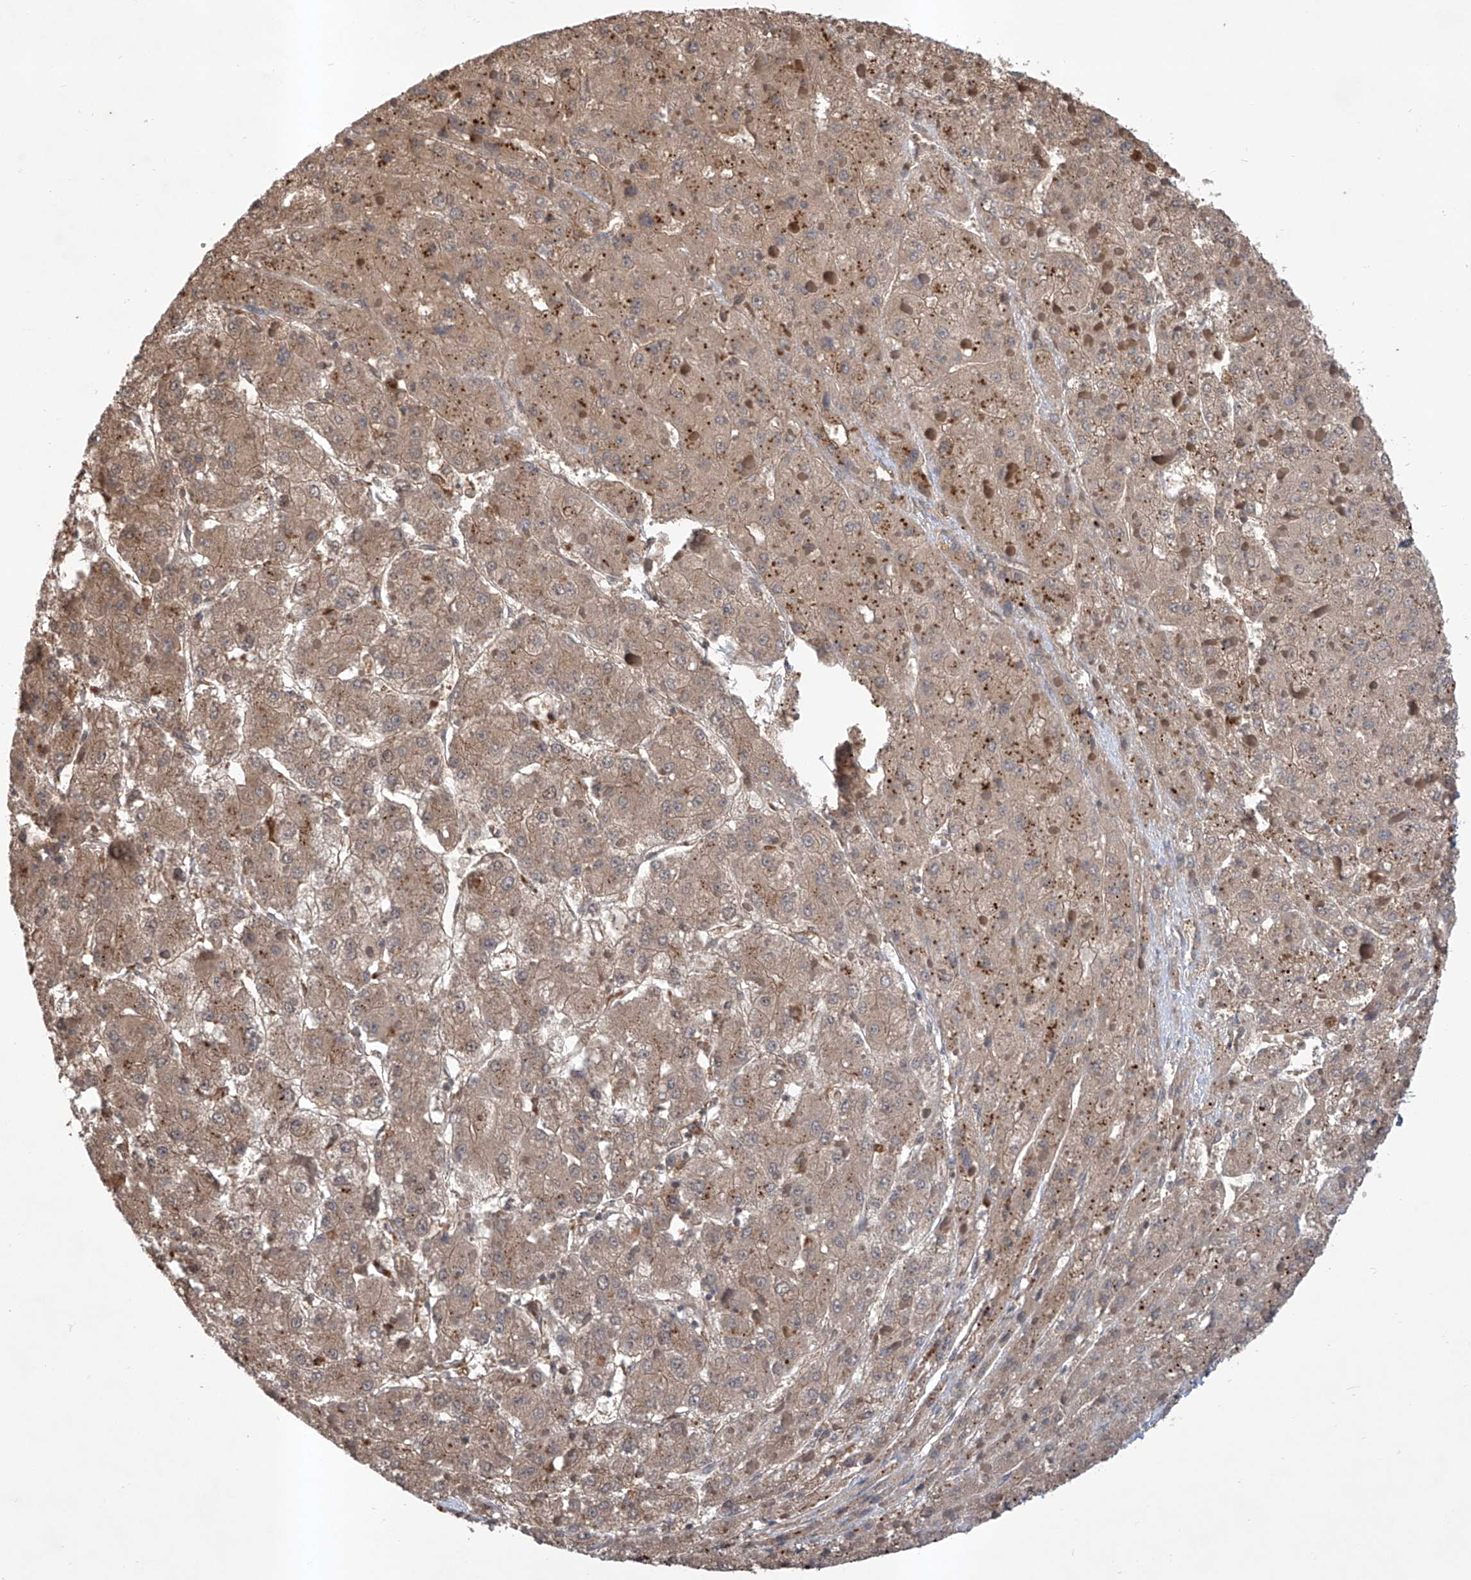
{"staining": {"intensity": "weak", "quantity": ">75%", "location": "cytoplasmic/membranous"}, "tissue": "liver cancer", "cell_type": "Tumor cells", "image_type": "cancer", "snomed": [{"axis": "morphology", "description": "Carcinoma, Hepatocellular, NOS"}, {"axis": "topography", "description": "Liver"}], "caption": "Protein staining by immunohistochemistry (IHC) displays weak cytoplasmic/membranous staining in about >75% of tumor cells in liver hepatocellular carcinoma.", "gene": "HOXC8", "patient": {"sex": "female", "age": 73}}